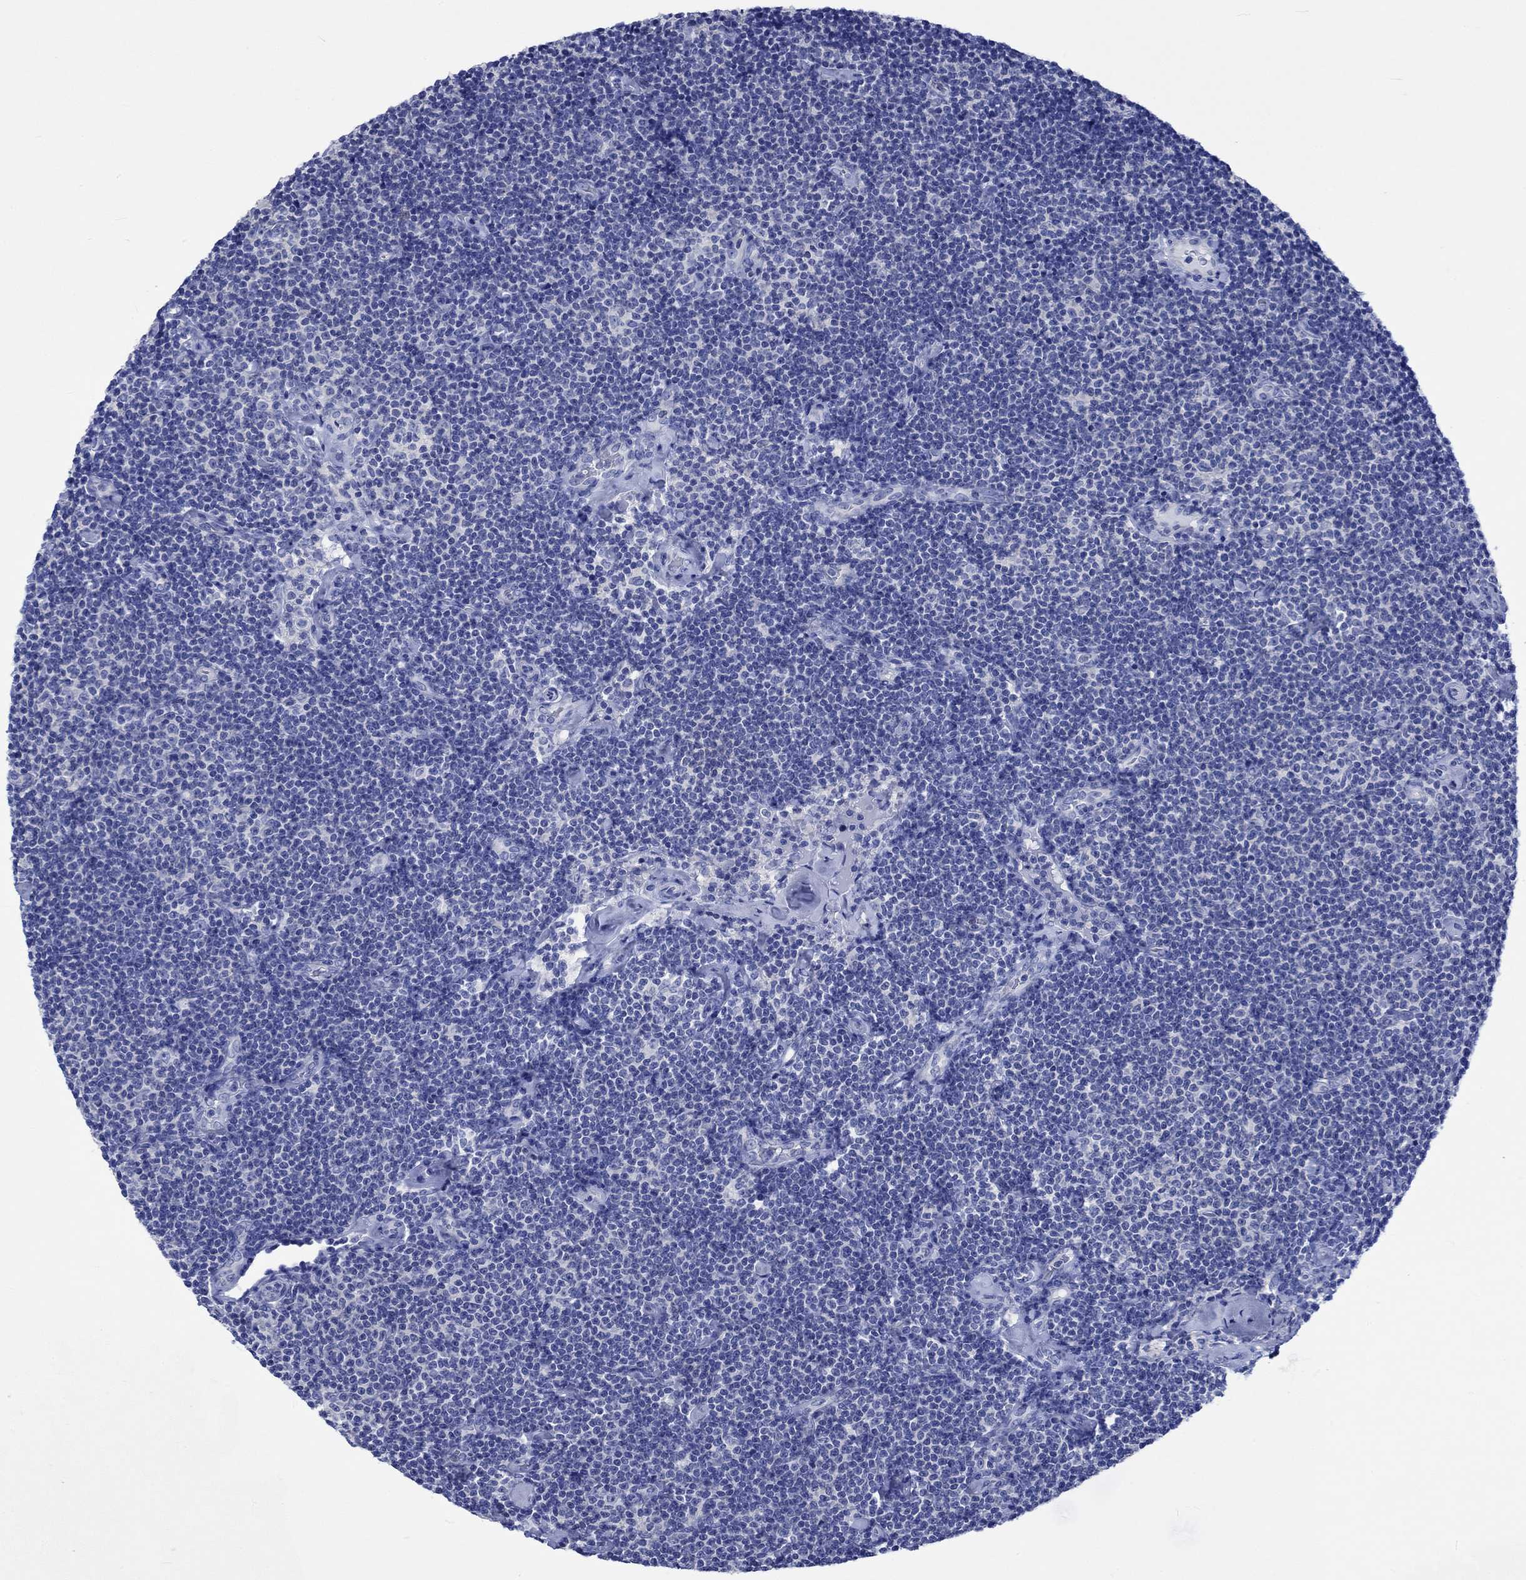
{"staining": {"intensity": "negative", "quantity": "none", "location": "none"}, "tissue": "lymphoma", "cell_type": "Tumor cells", "image_type": "cancer", "snomed": [{"axis": "morphology", "description": "Malignant lymphoma, non-Hodgkin's type, Low grade"}, {"axis": "topography", "description": "Lymph node"}], "caption": "An IHC micrograph of lymphoma is shown. There is no staining in tumor cells of lymphoma.", "gene": "PTPRN2", "patient": {"sex": "male", "age": 81}}